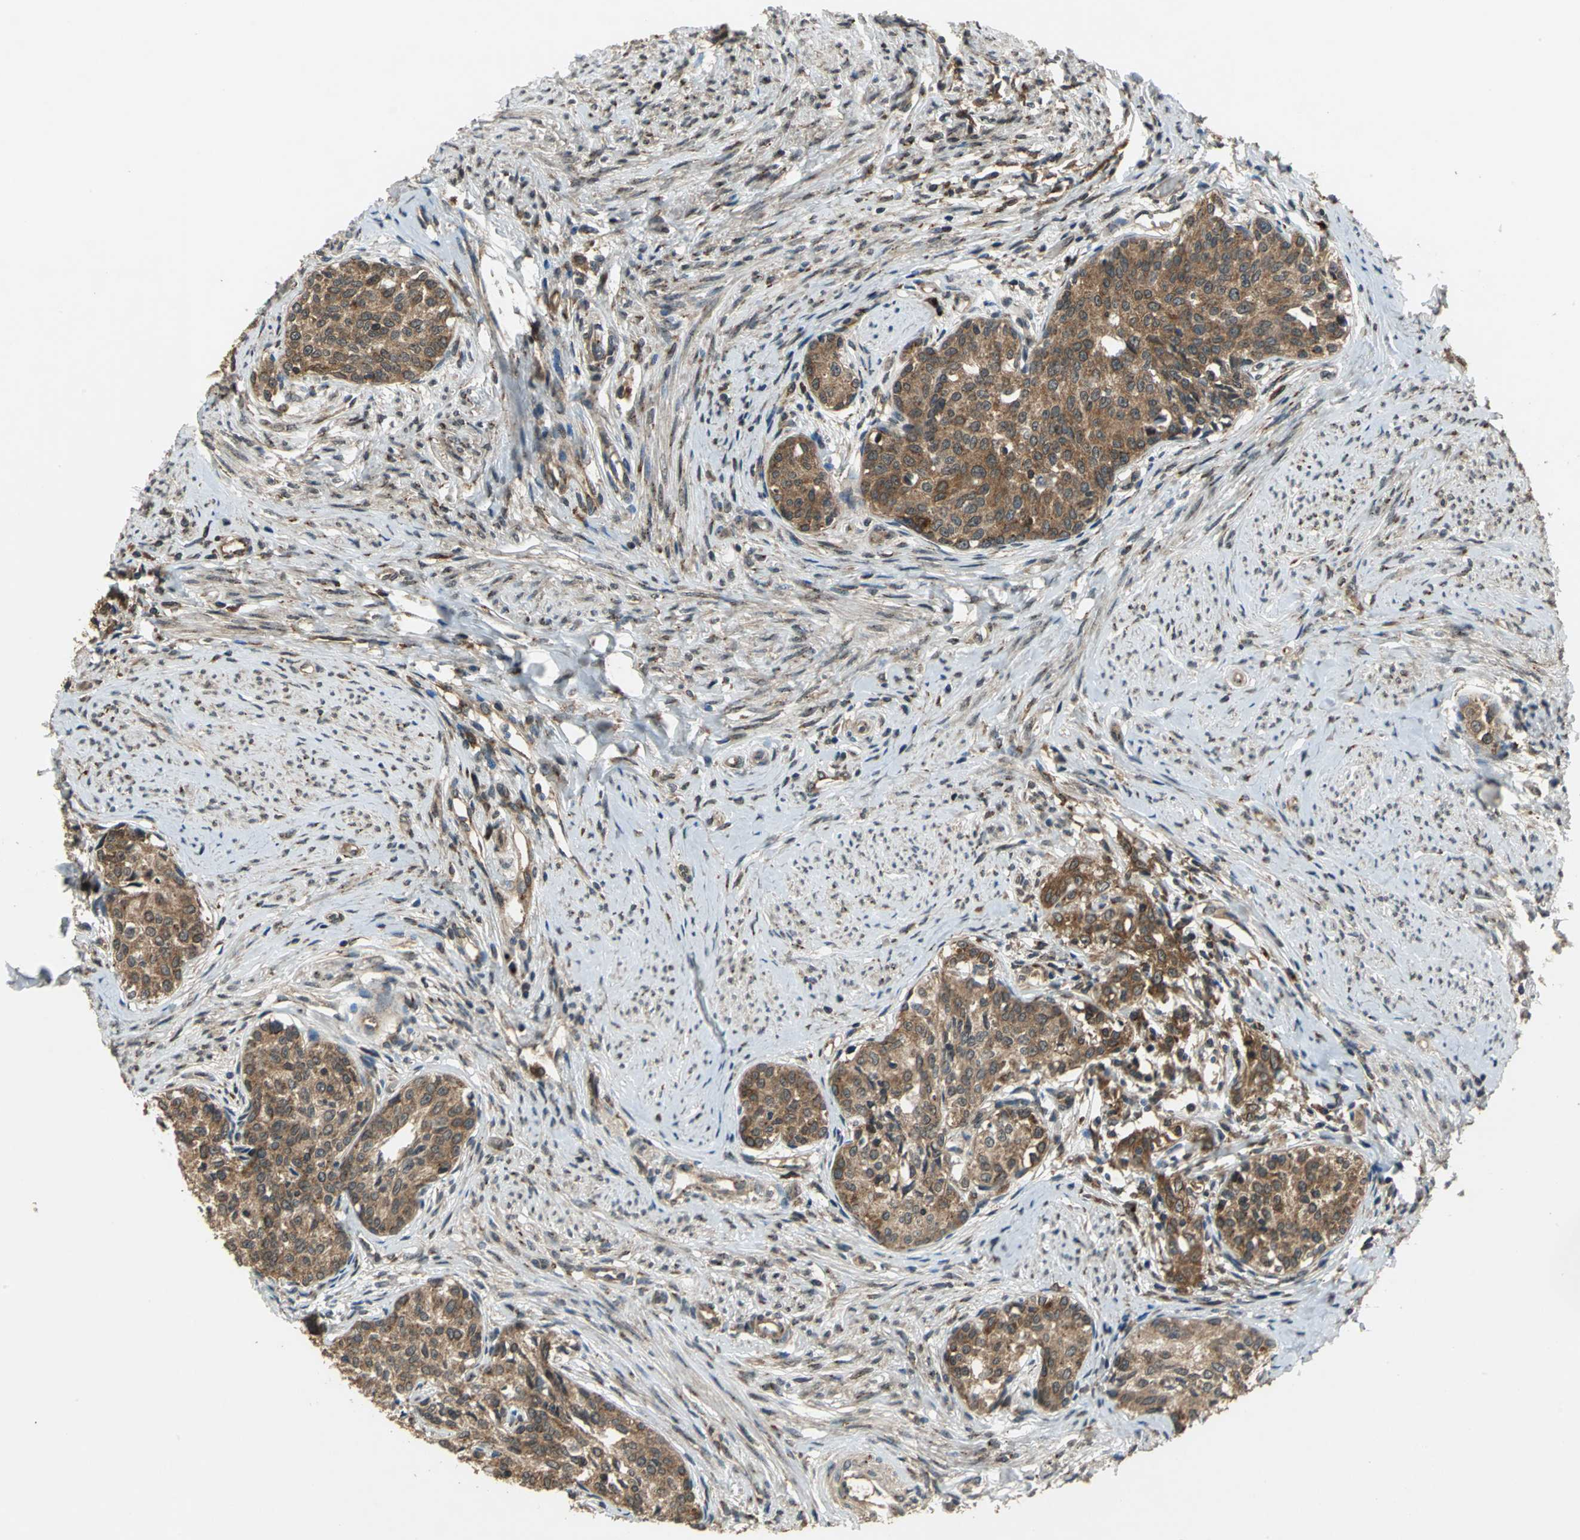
{"staining": {"intensity": "moderate", "quantity": ">75%", "location": "cytoplasmic/membranous"}, "tissue": "cervical cancer", "cell_type": "Tumor cells", "image_type": "cancer", "snomed": [{"axis": "morphology", "description": "Squamous cell carcinoma, NOS"}, {"axis": "morphology", "description": "Adenocarcinoma, NOS"}, {"axis": "topography", "description": "Cervix"}], "caption": "Cervical cancer (squamous cell carcinoma) stained with DAB (3,3'-diaminobenzidine) IHC displays medium levels of moderate cytoplasmic/membranous staining in about >75% of tumor cells. The staining was performed using DAB (3,3'-diaminobenzidine), with brown indicating positive protein expression. Nuclei are stained blue with hematoxylin.", "gene": "NFKBIE", "patient": {"sex": "female", "age": 52}}